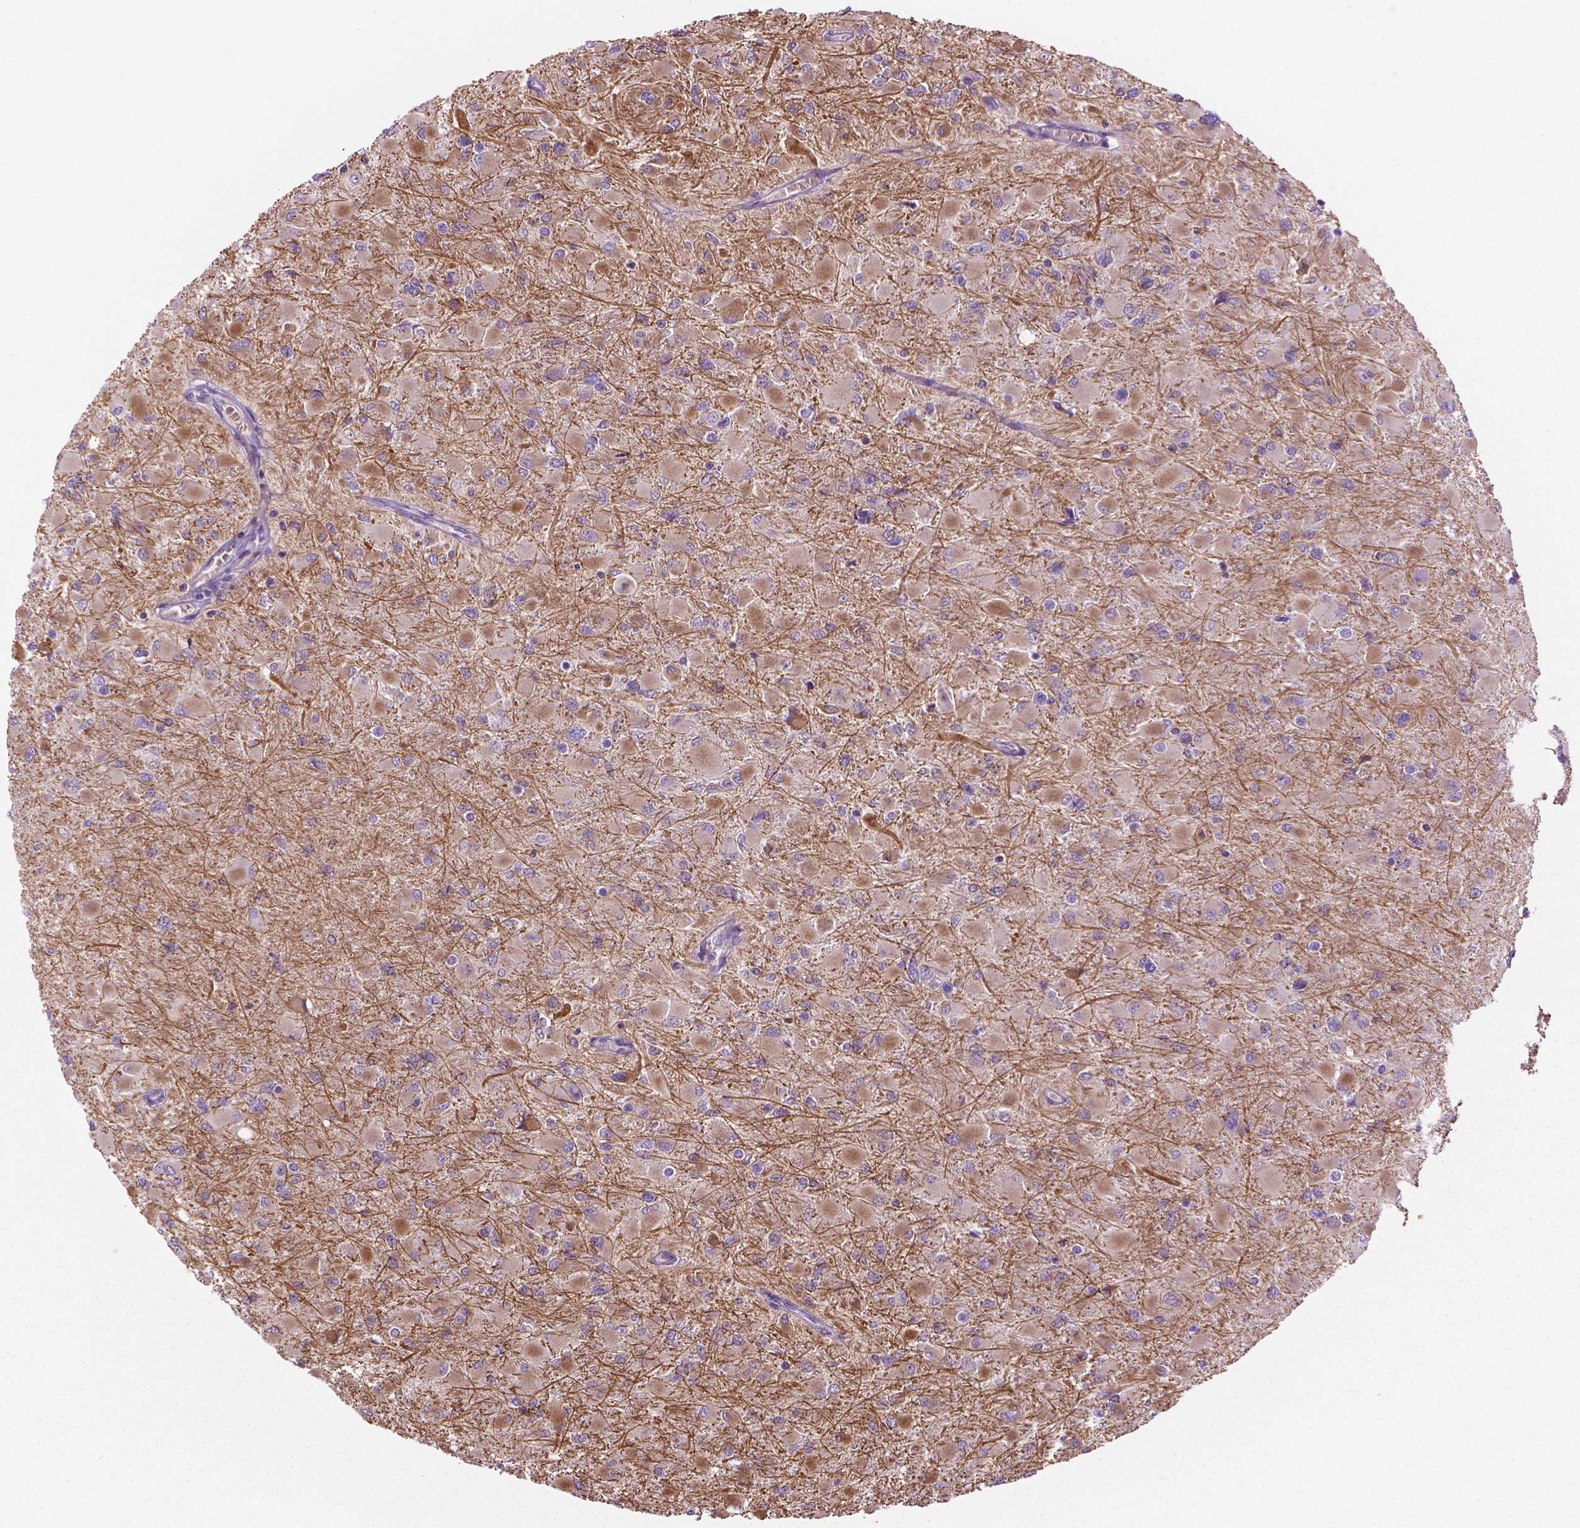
{"staining": {"intensity": "negative", "quantity": "none", "location": "none"}, "tissue": "glioma", "cell_type": "Tumor cells", "image_type": "cancer", "snomed": [{"axis": "morphology", "description": "Glioma, malignant, High grade"}, {"axis": "topography", "description": "Cerebral cortex"}], "caption": "There is no significant expression in tumor cells of malignant high-grade glioma.", "gene": "SLC51B", "patient": {"sex": "female", "age": 36}}